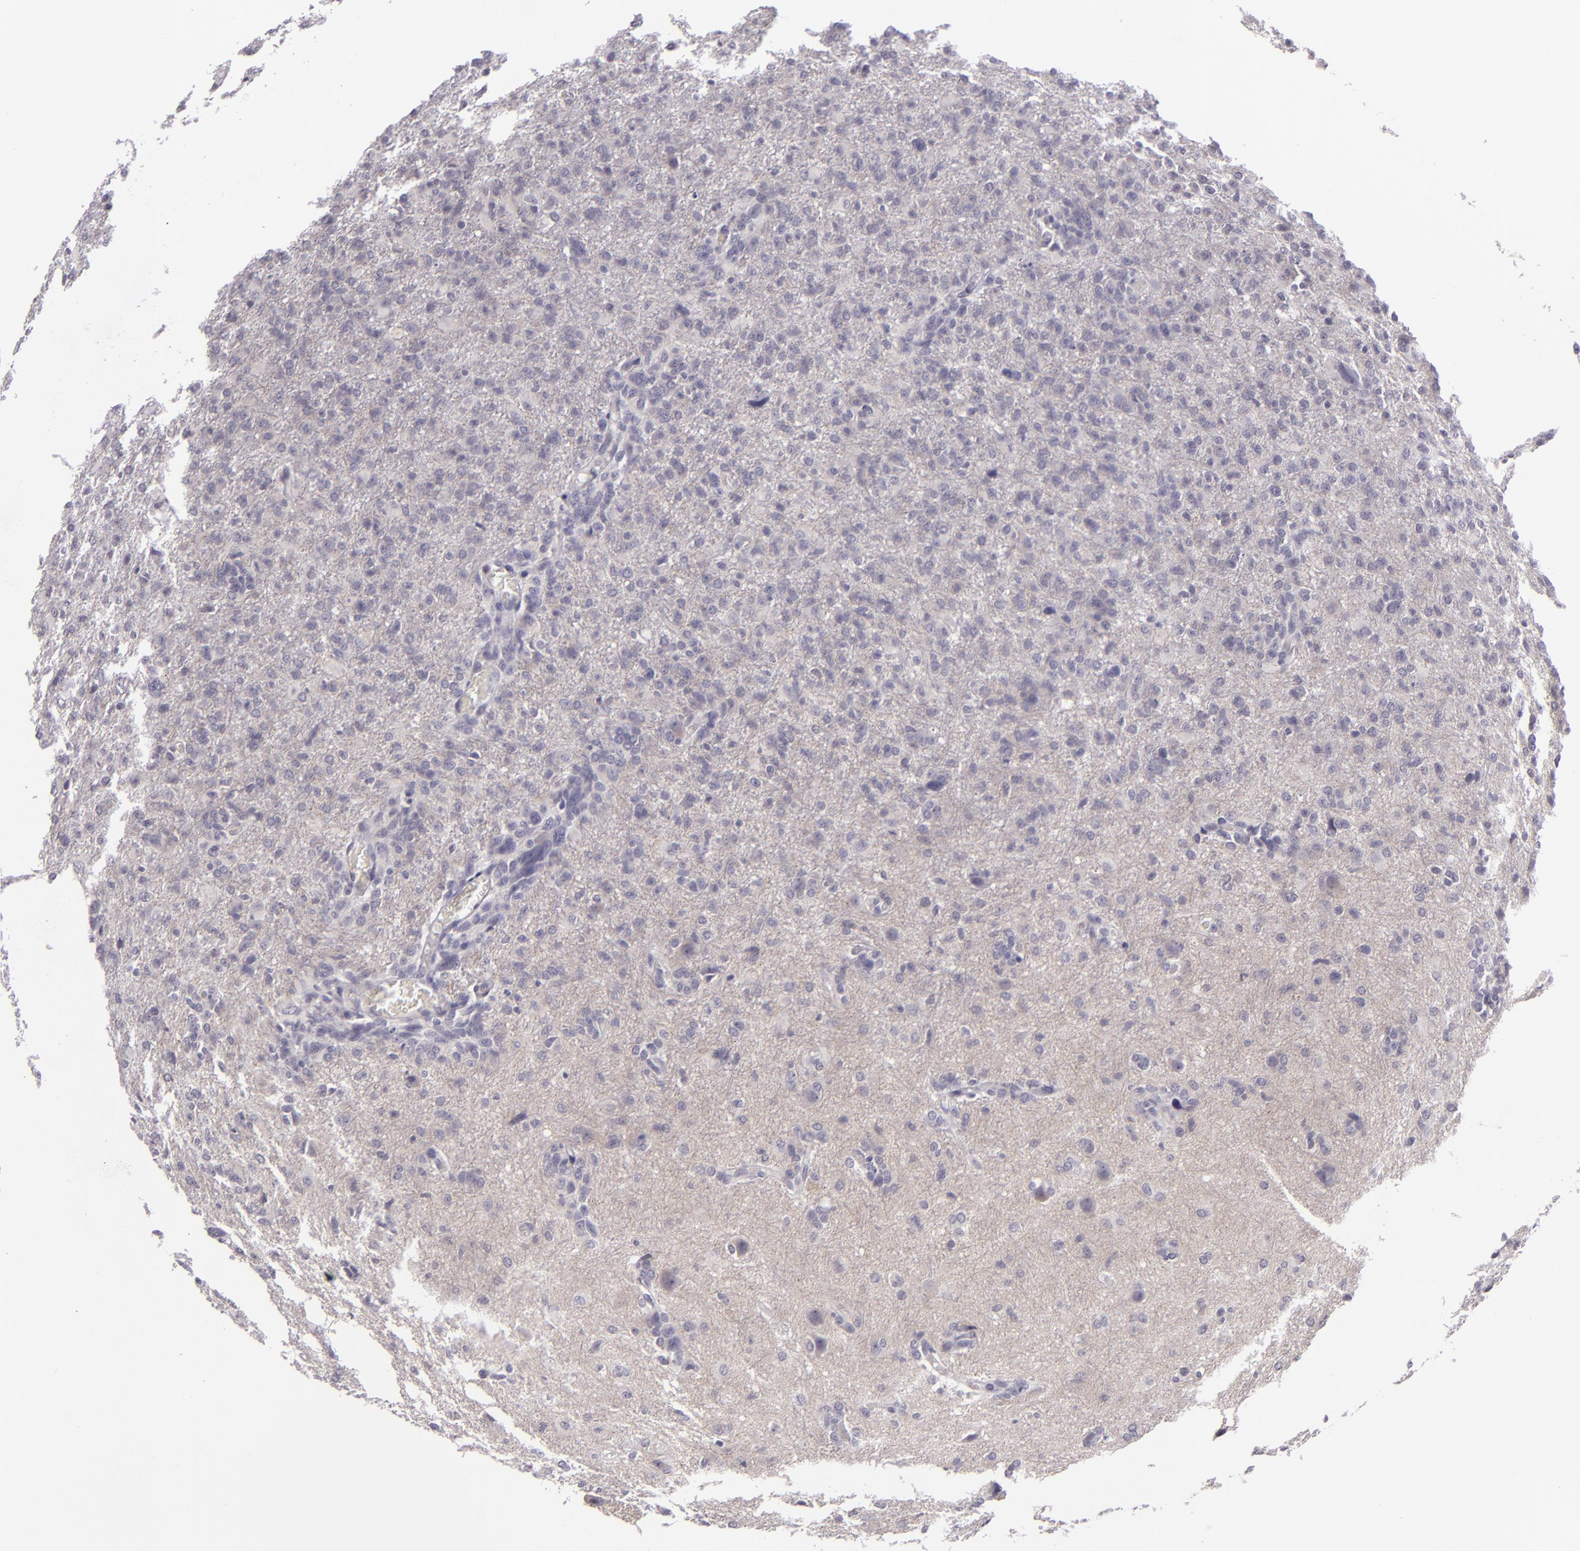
{"staining": {"intensity": "negative", "quantity": "none", "location": "none"}, "tissue": "glioma", "cell_type": "Tumor cells", "image_type": "cancer", "snomed": [{"axis": "morphology", "description": "Glioma, malignant, High grade"}, {"axis": "topography", "description": "Brain"}], "caption": "IHC of malignant glioma (high-grade) demonstrates no staining in tumor cells. Nuclei are stained in blue.", "gene": "EGFL6", "patient": {"sex": "male", "age": 68}}